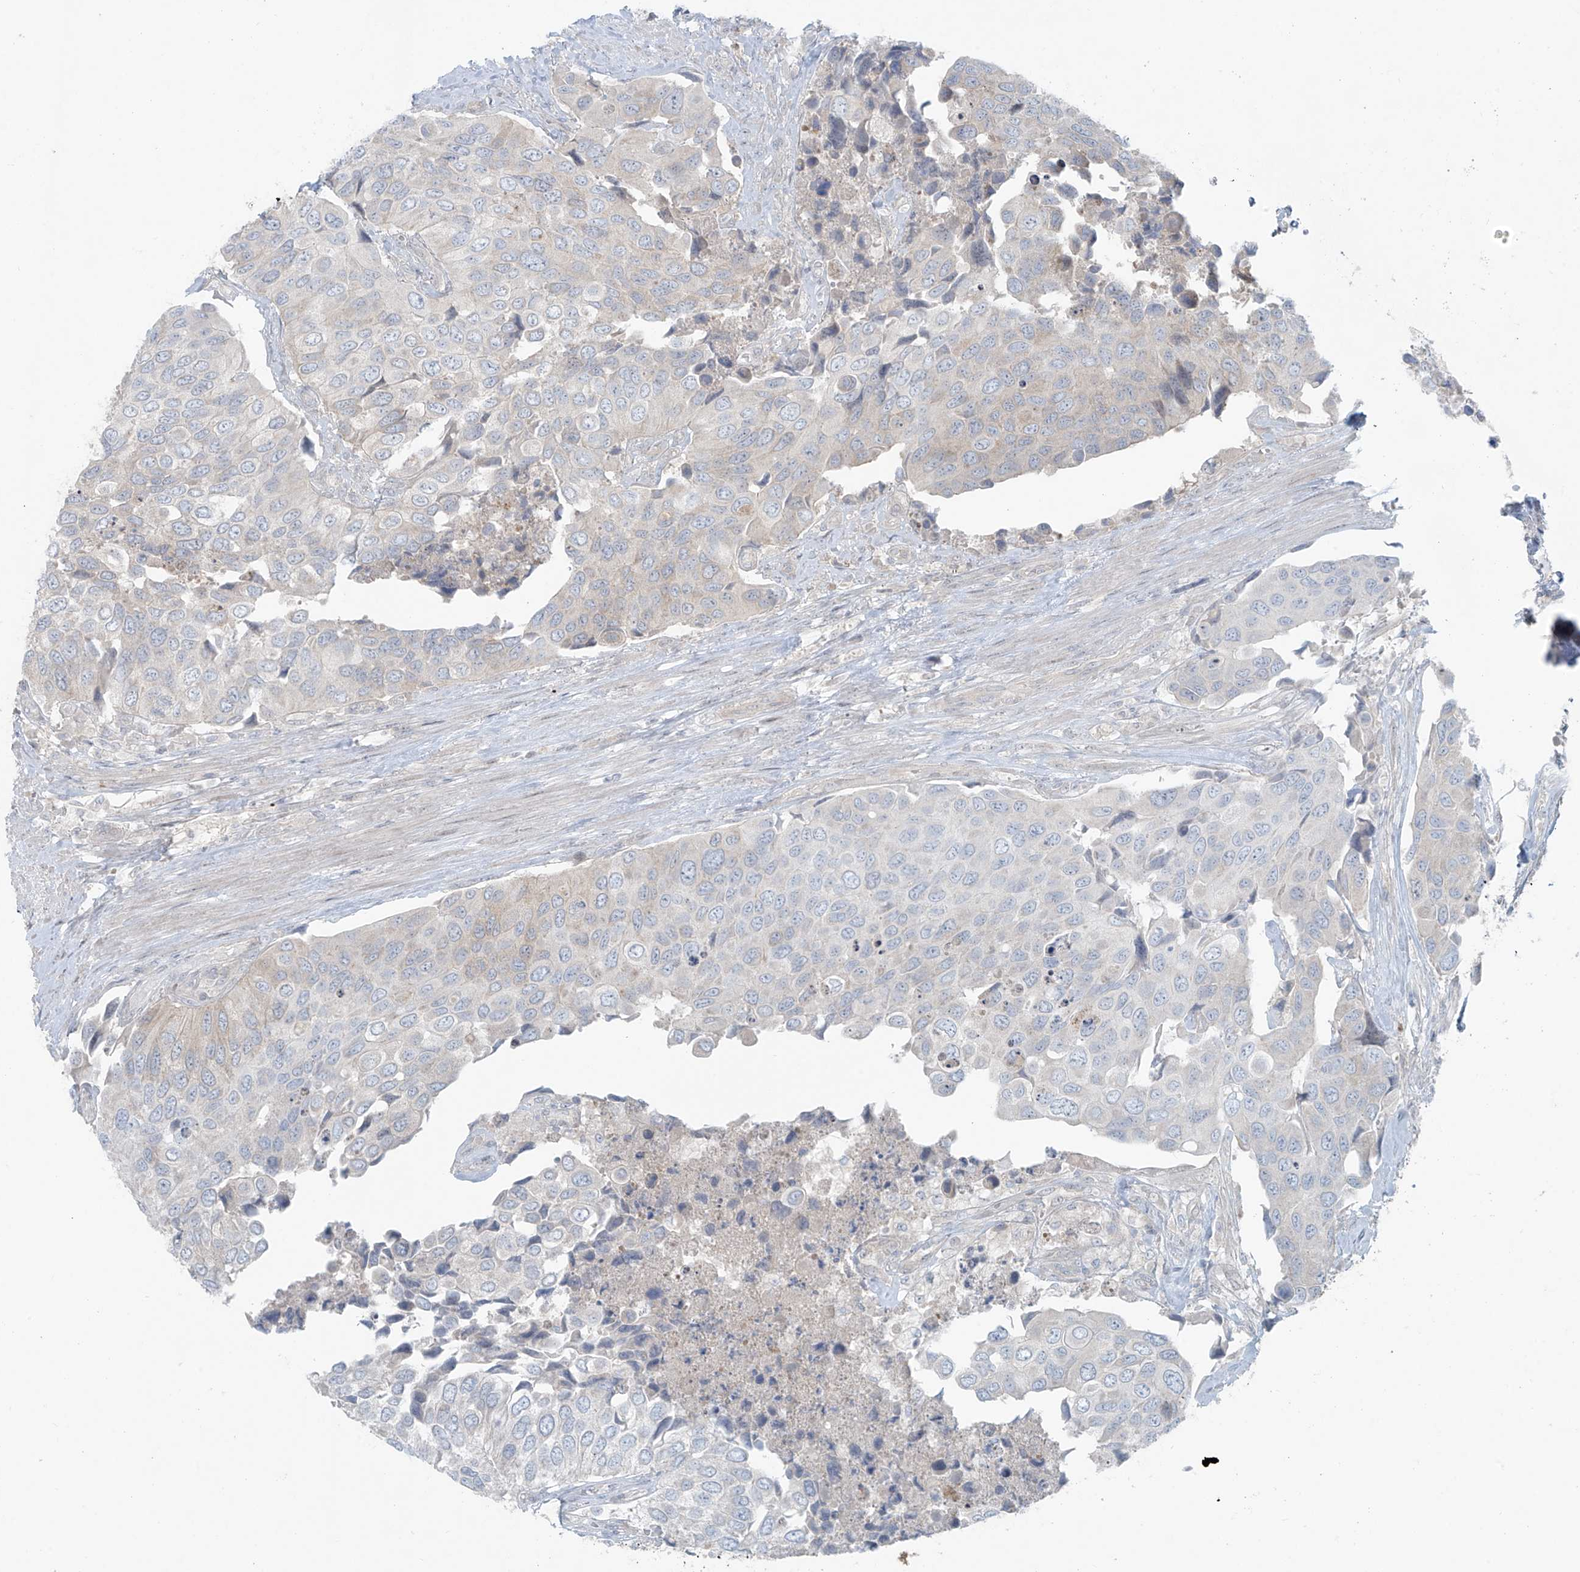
{"staining": {"intensity": "negative", "quantity": "none", "location": "none"}, "tissue": "urothelial cancer", "cell_type": "Tumor cells", "image_type": "cancer", "snomed": [{"axis": "morphology", "description": "Urothelial carcinoma, High grade"}, {"axis": "topography", "description": "Urinary bladder"}], "caption": "Immunohistochemistry (IHC) of urothelial cancer displays no positivity in tumor cells.", "gene": "PPAT", "patient": {"sex": "male", "age": 74}}